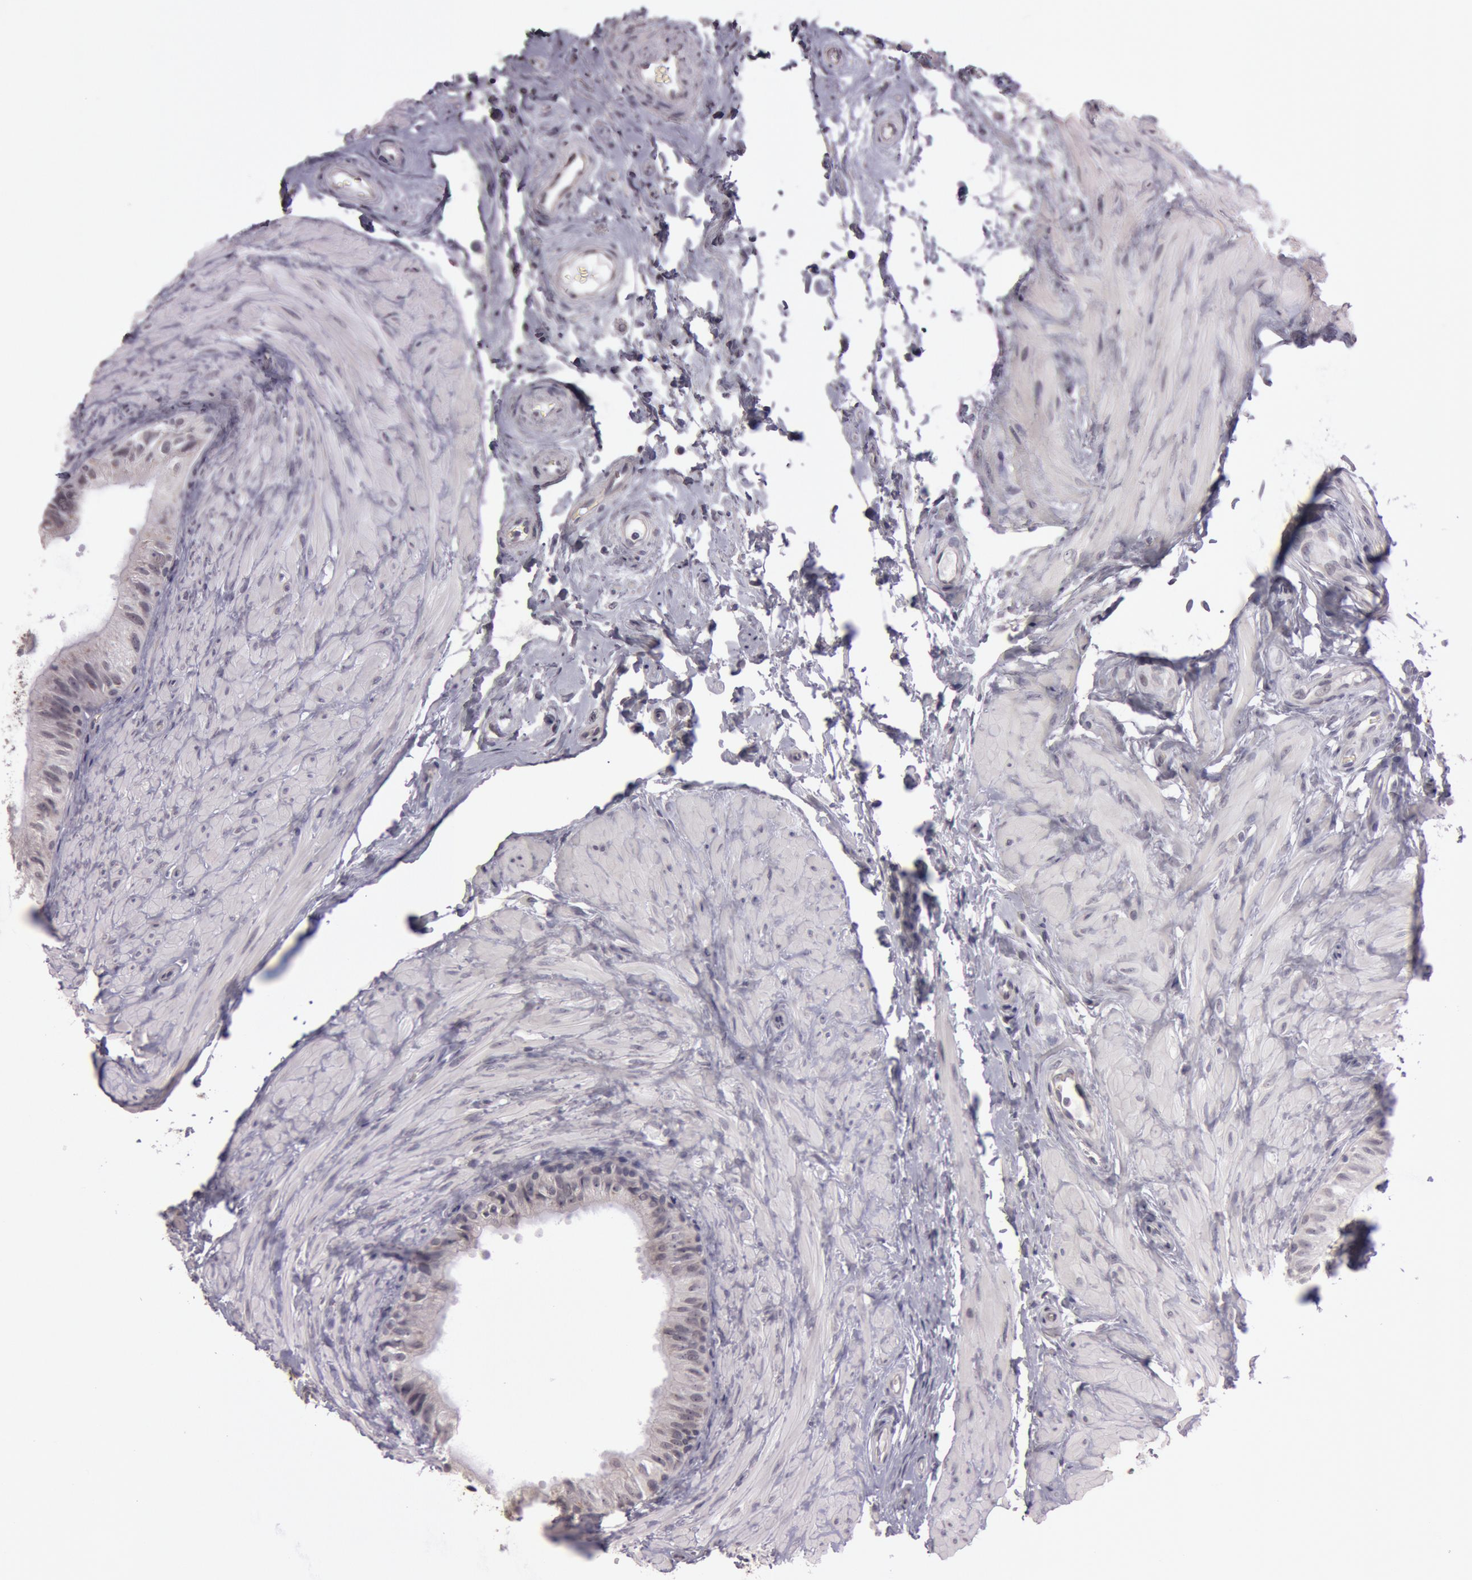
{"staining": {"intensity": "negative", "quantity": "none", "location": "none"}, "tissue": "epididymis", "cell_type": "Glandular cells", "image_type": "normal", "snomed": [{"axis": "morphology", "description": "Normal tissue, NOS"}, {"axis": "topography", "description": "Epididymis"}], "caption": "The immunohistochemistry image has no significant staining in glandular cells of epididymis.", "gene": "KDM6A", "patient": {"sex": "male", "age": 68}}